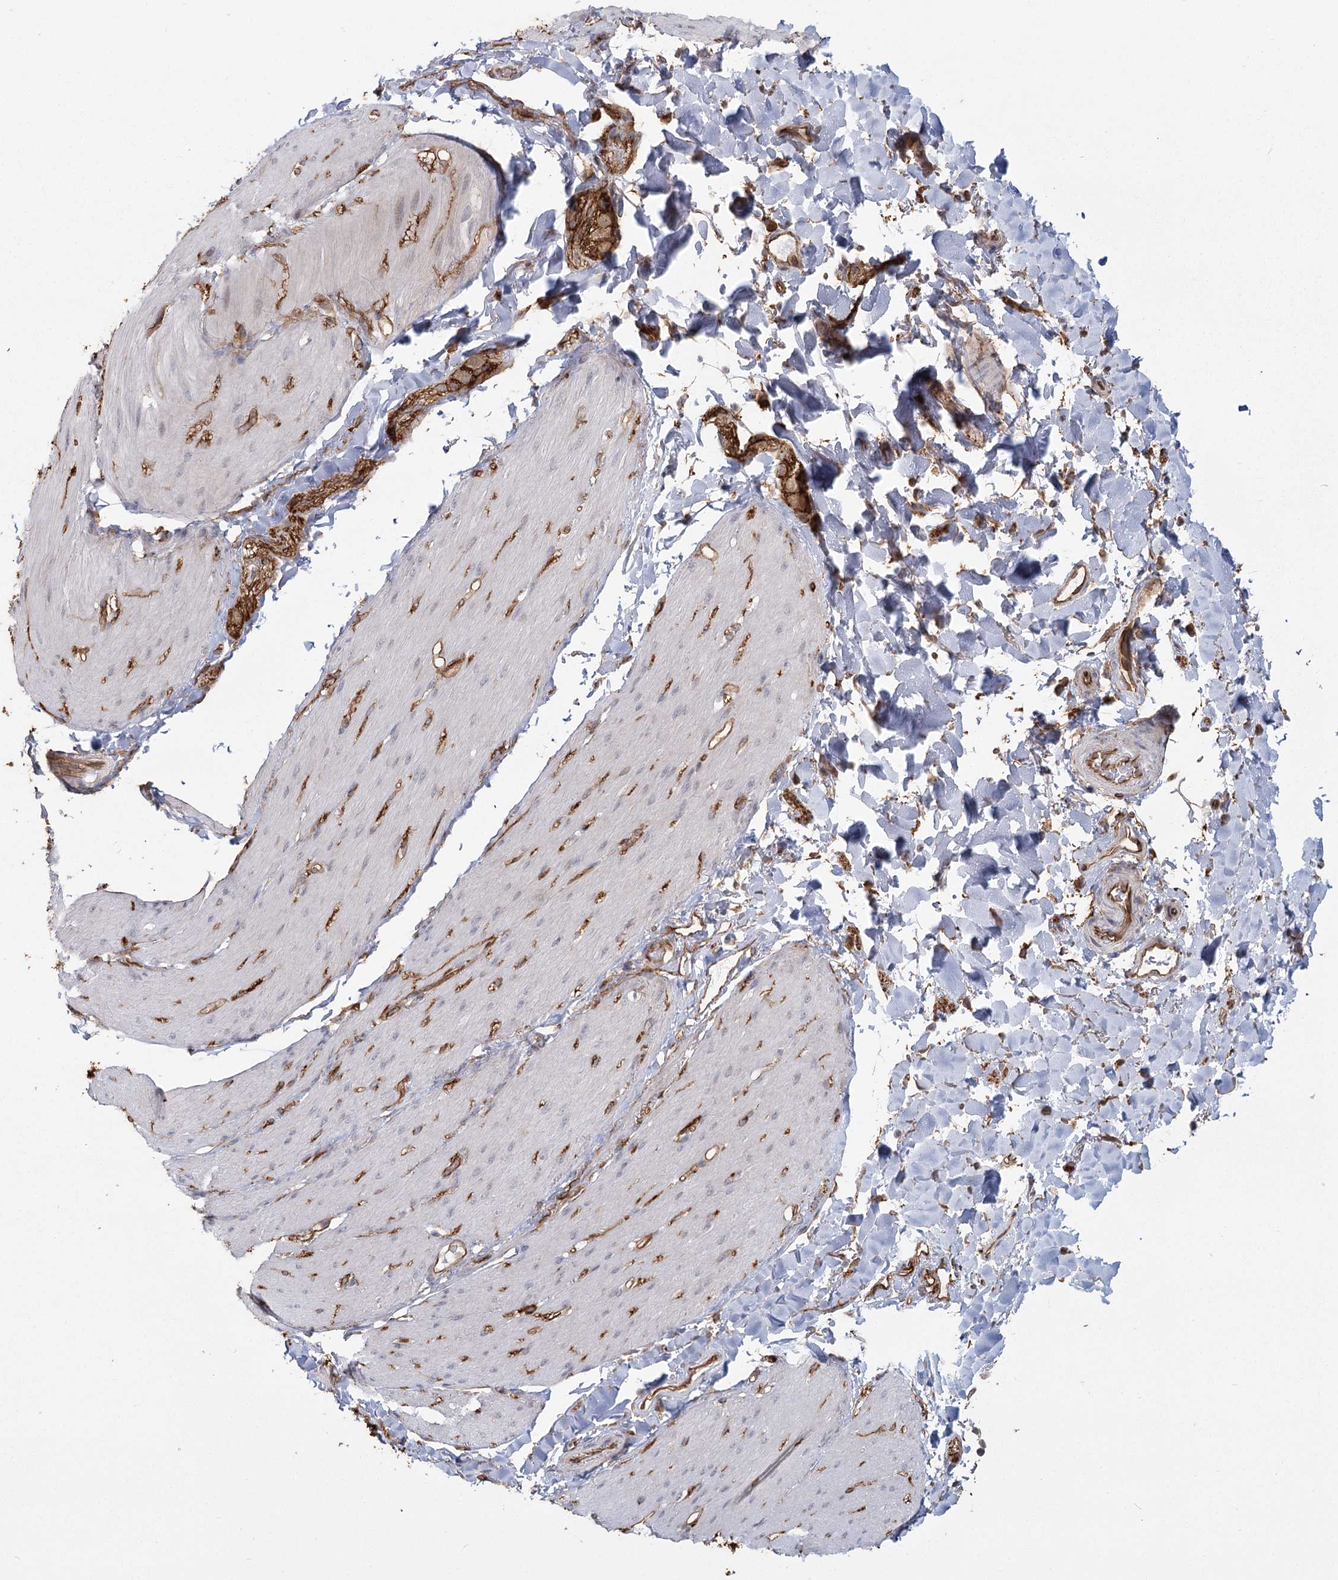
{"staining": {"intensity": "negative", "quantity": "none", "location": "none"}, "tissue": "smooth muscle", "cell_type": "Smooth muscle cells", "image_type": "normal", "snomed": [{"axis": "morphology", "description": "Normal tissue, NOS"}, {"axis": "topography", "description": "Smooth muscle"}, {"axis": "topography", "description": "Small intestine"}], "caption": "An IHC image of benign smooth muscle is shown. There is no staining in smooth muscle cells of smooth muscle. Nuclei are stained in blue.", "gene": "RPP14", "patient": {"sex": "female", "age": 84}}